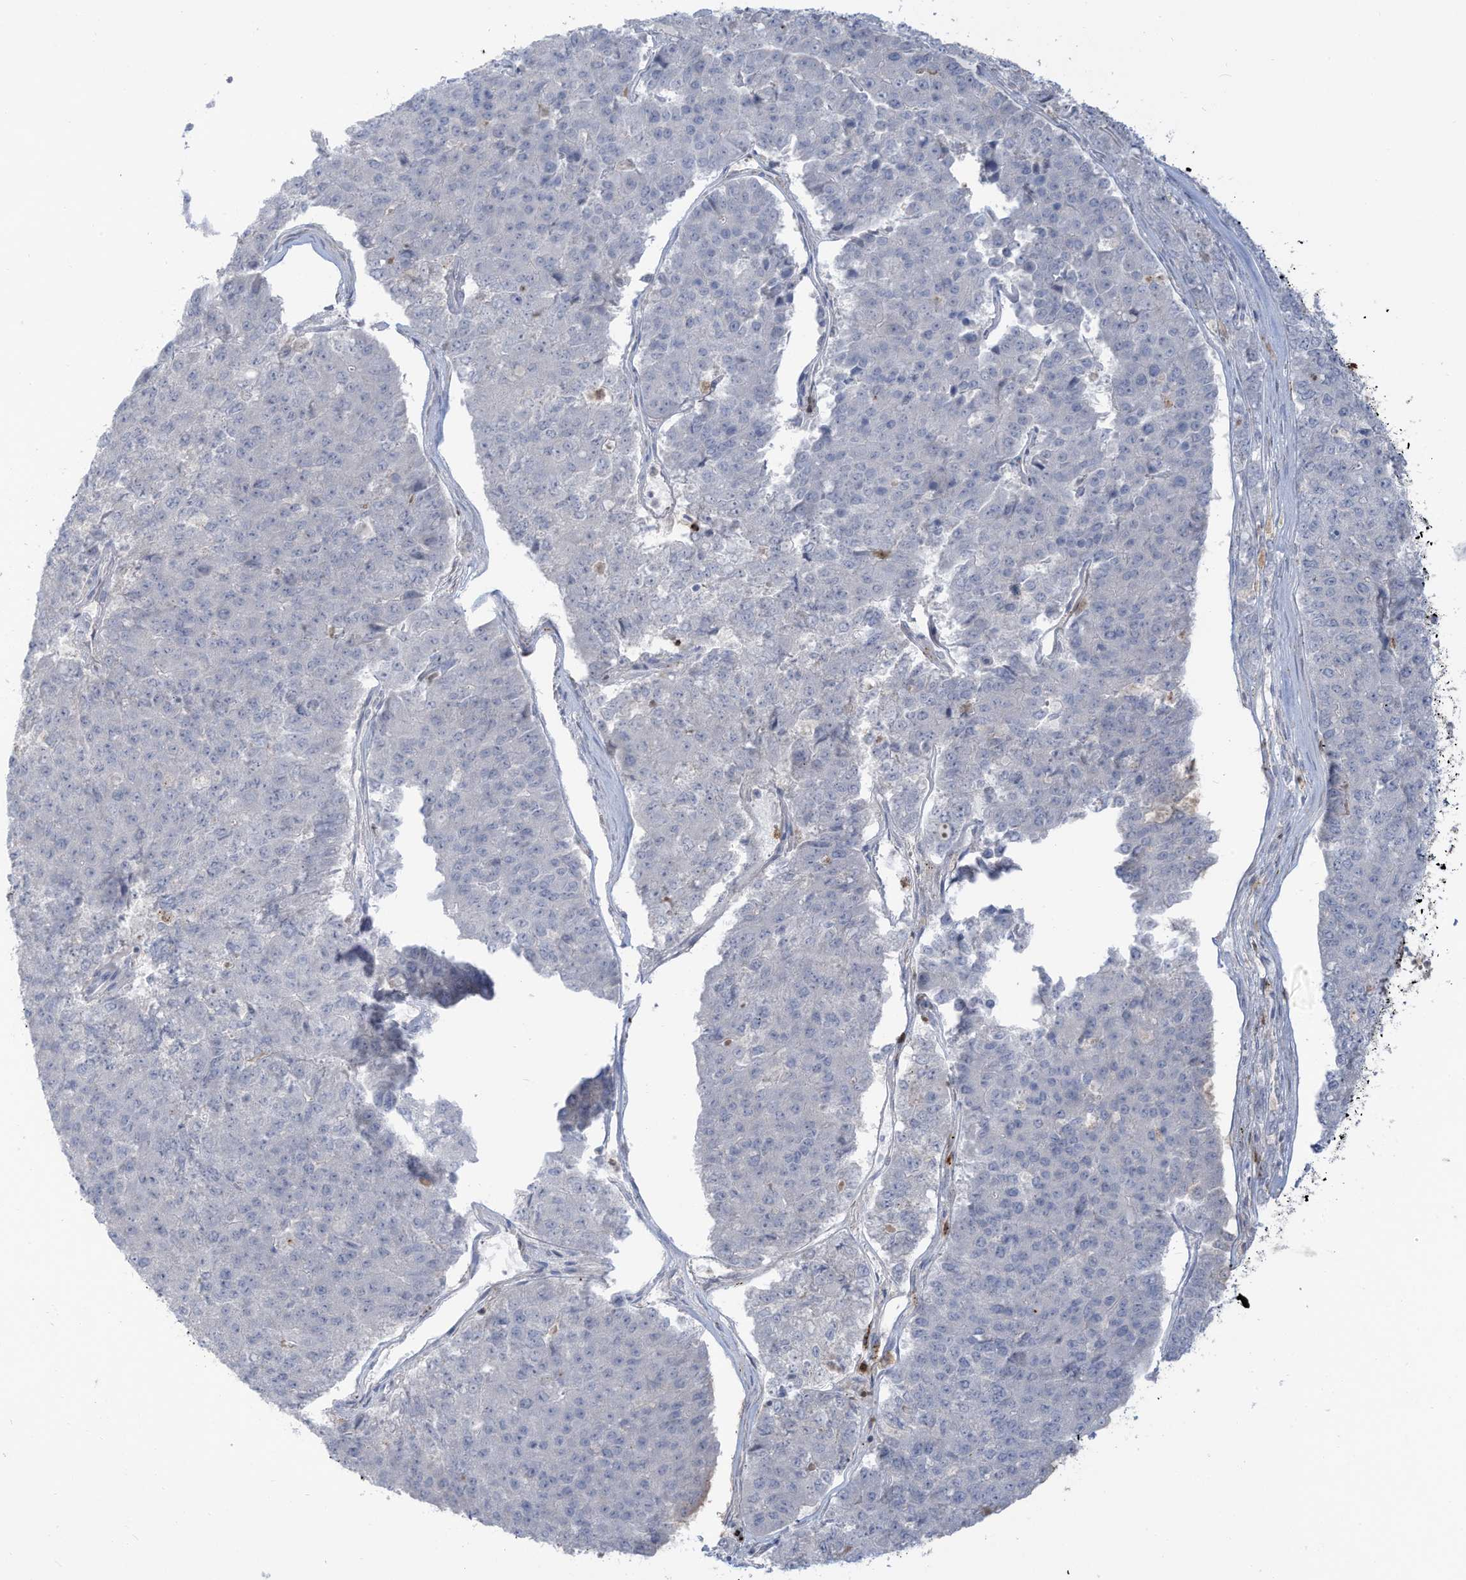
{"staining": {"intensity": "negative", "quantity": "none", "location": "none"}, "tissue": "pancreatic cancer", "cell_type": "Tumor cells", "image_type": "cancer", "snomed": [{"axis": "morphology", "description": "Adenocarcinoma, NOS"}, {"axis": "topography", "description": "Pancreas"}], "caption": "A photomicrograph of adenocarcinoma (pancreatic) stained for a protein reveals no brown staining in tumor cells. (DAB immunohistochemistry (IHC) with hematoxylin counter stain).", "gene": "NOTO", "patient": {"sex": "male", "age": 50}}